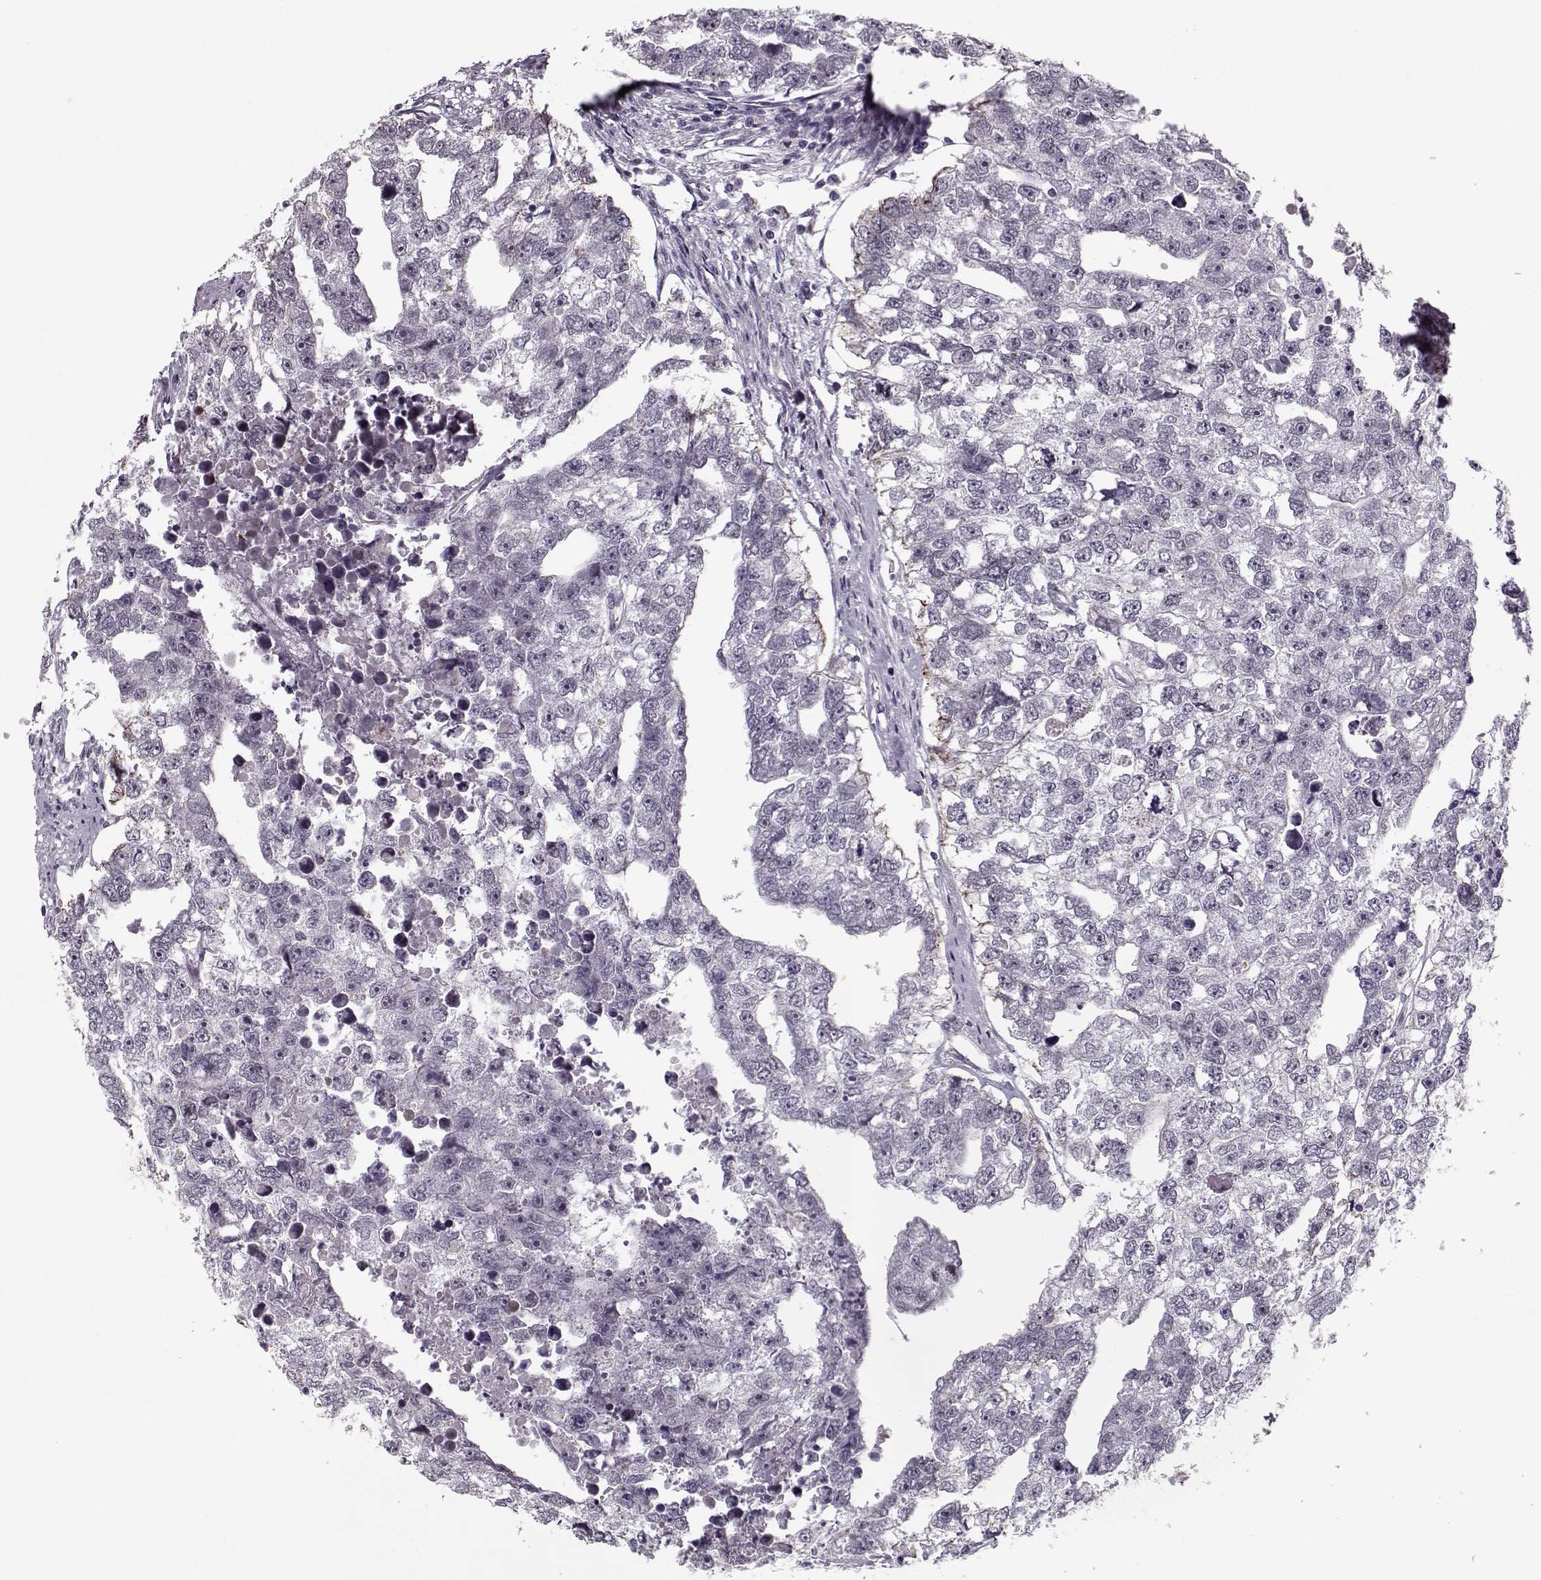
{"staining": {"intensity": "negative", "quantity": "none", "location": "none"}, "tissue": "testis cancer", "cell_type": "Tumor cells", "image_type": "cancer", "snomed": [{"axis": "morphology", "description": "Carcinoma, Embryonal, NOS"}, {"axis": "morphology", "description": "Teratoma, malignant, NOS"}, {"axis": "topography", "description": "Testis"}], "caption": "A high-resolution photomicrograph shows IHC staining of malignant teratoma (testis), which shows no significant positivity in tumor cells.", "gene": "DNAI3", "patient": {"sex": "male", "age": 44}}